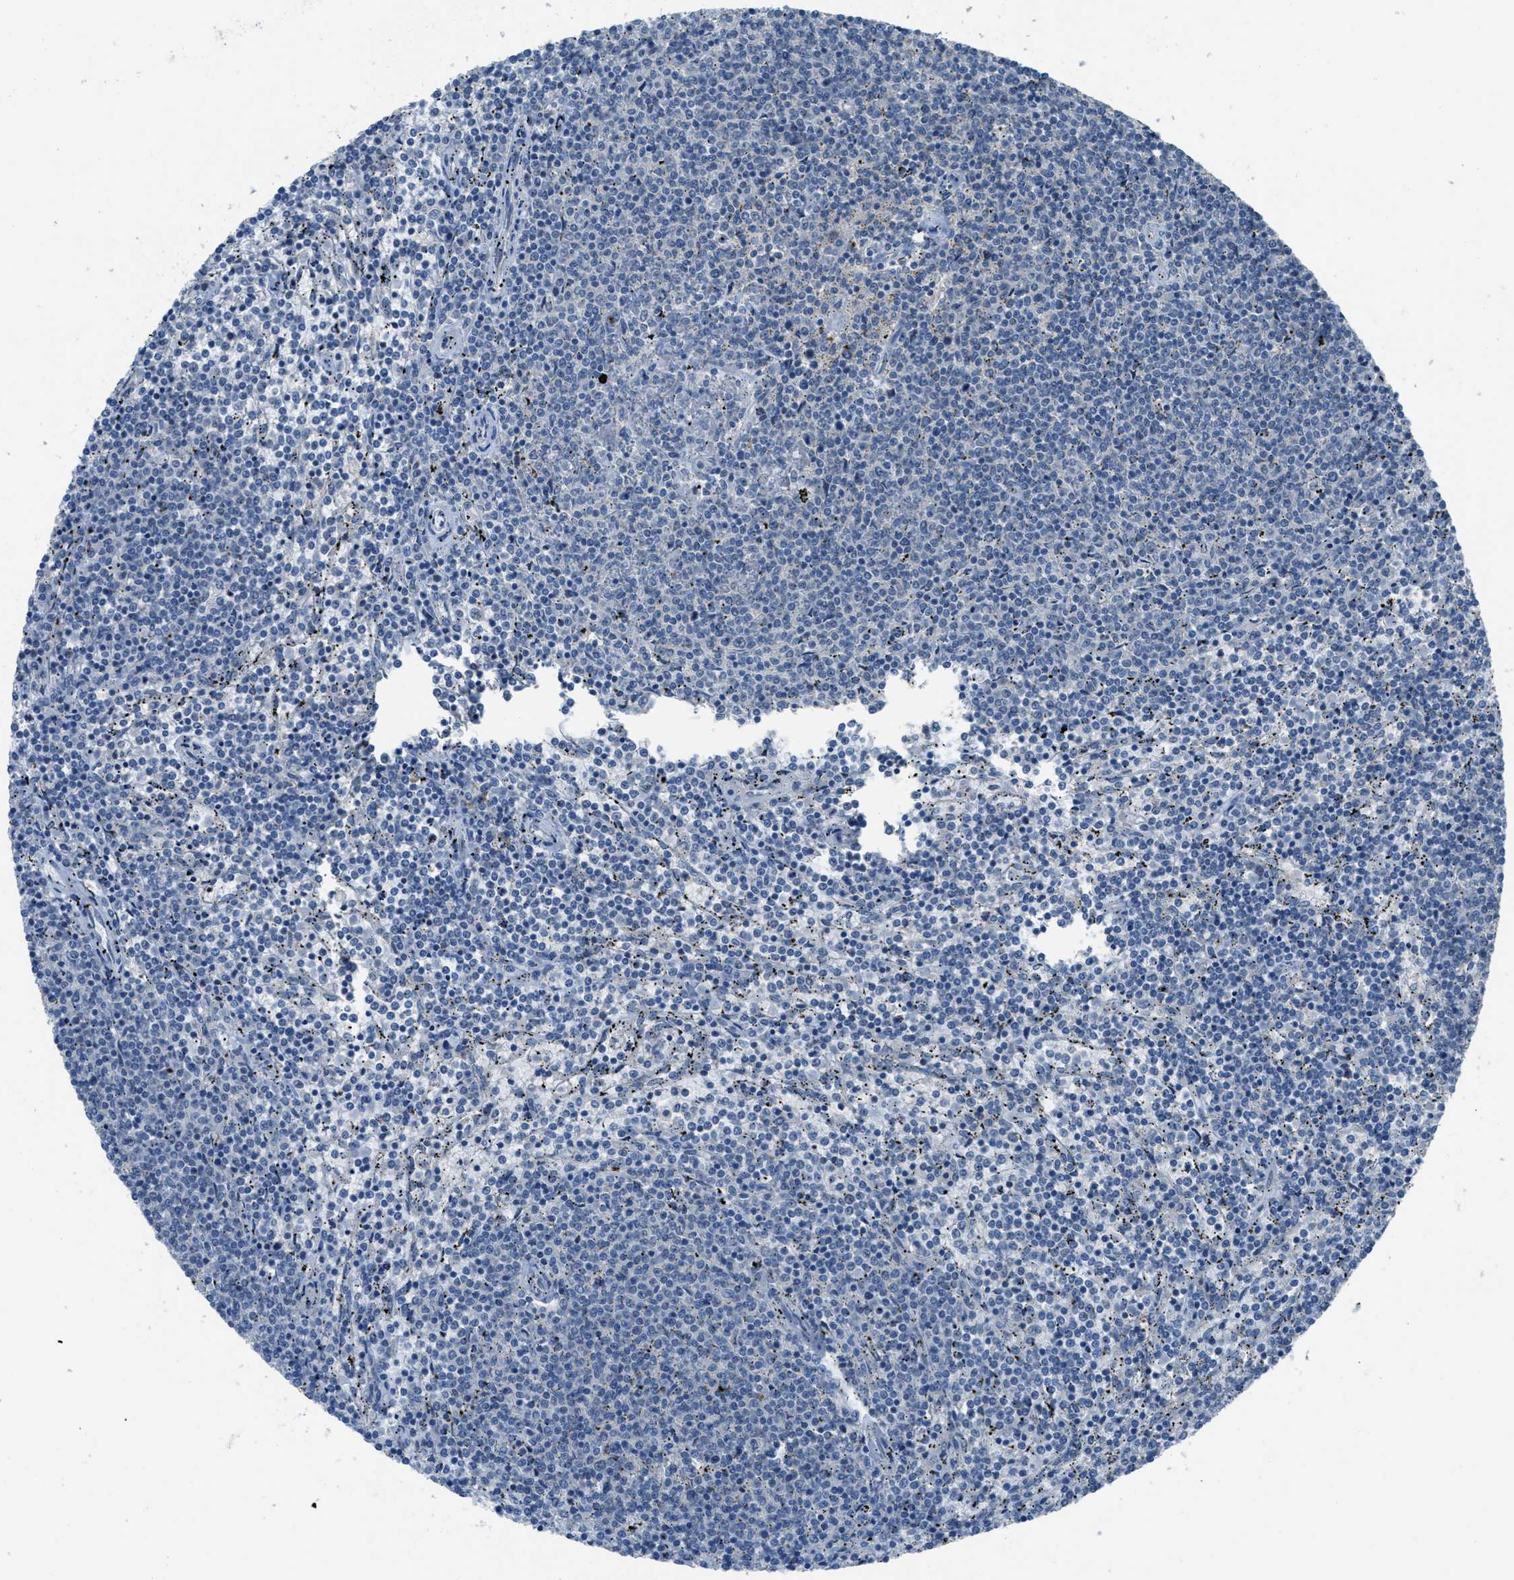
{"staining": {"intensity": "negative", "quantity": "none", "location": "none"}, "tissue": "lymphoma", "cell_type": "Tumor cells", "image_type": "cancer", "snomed": [{"axis": "morphology", "description": "Malignant lymphoma, non-Hodgkin's type, Low grade"}, {"axis": "topography", "description": "Spleen"}], "caption": "There is no significant positivity in tumor cells of low-grade malignant lymphoma, non-Hodgkin's type.", "gene": "MIS18A", "patient": {"sex": "female", "age": 50}}